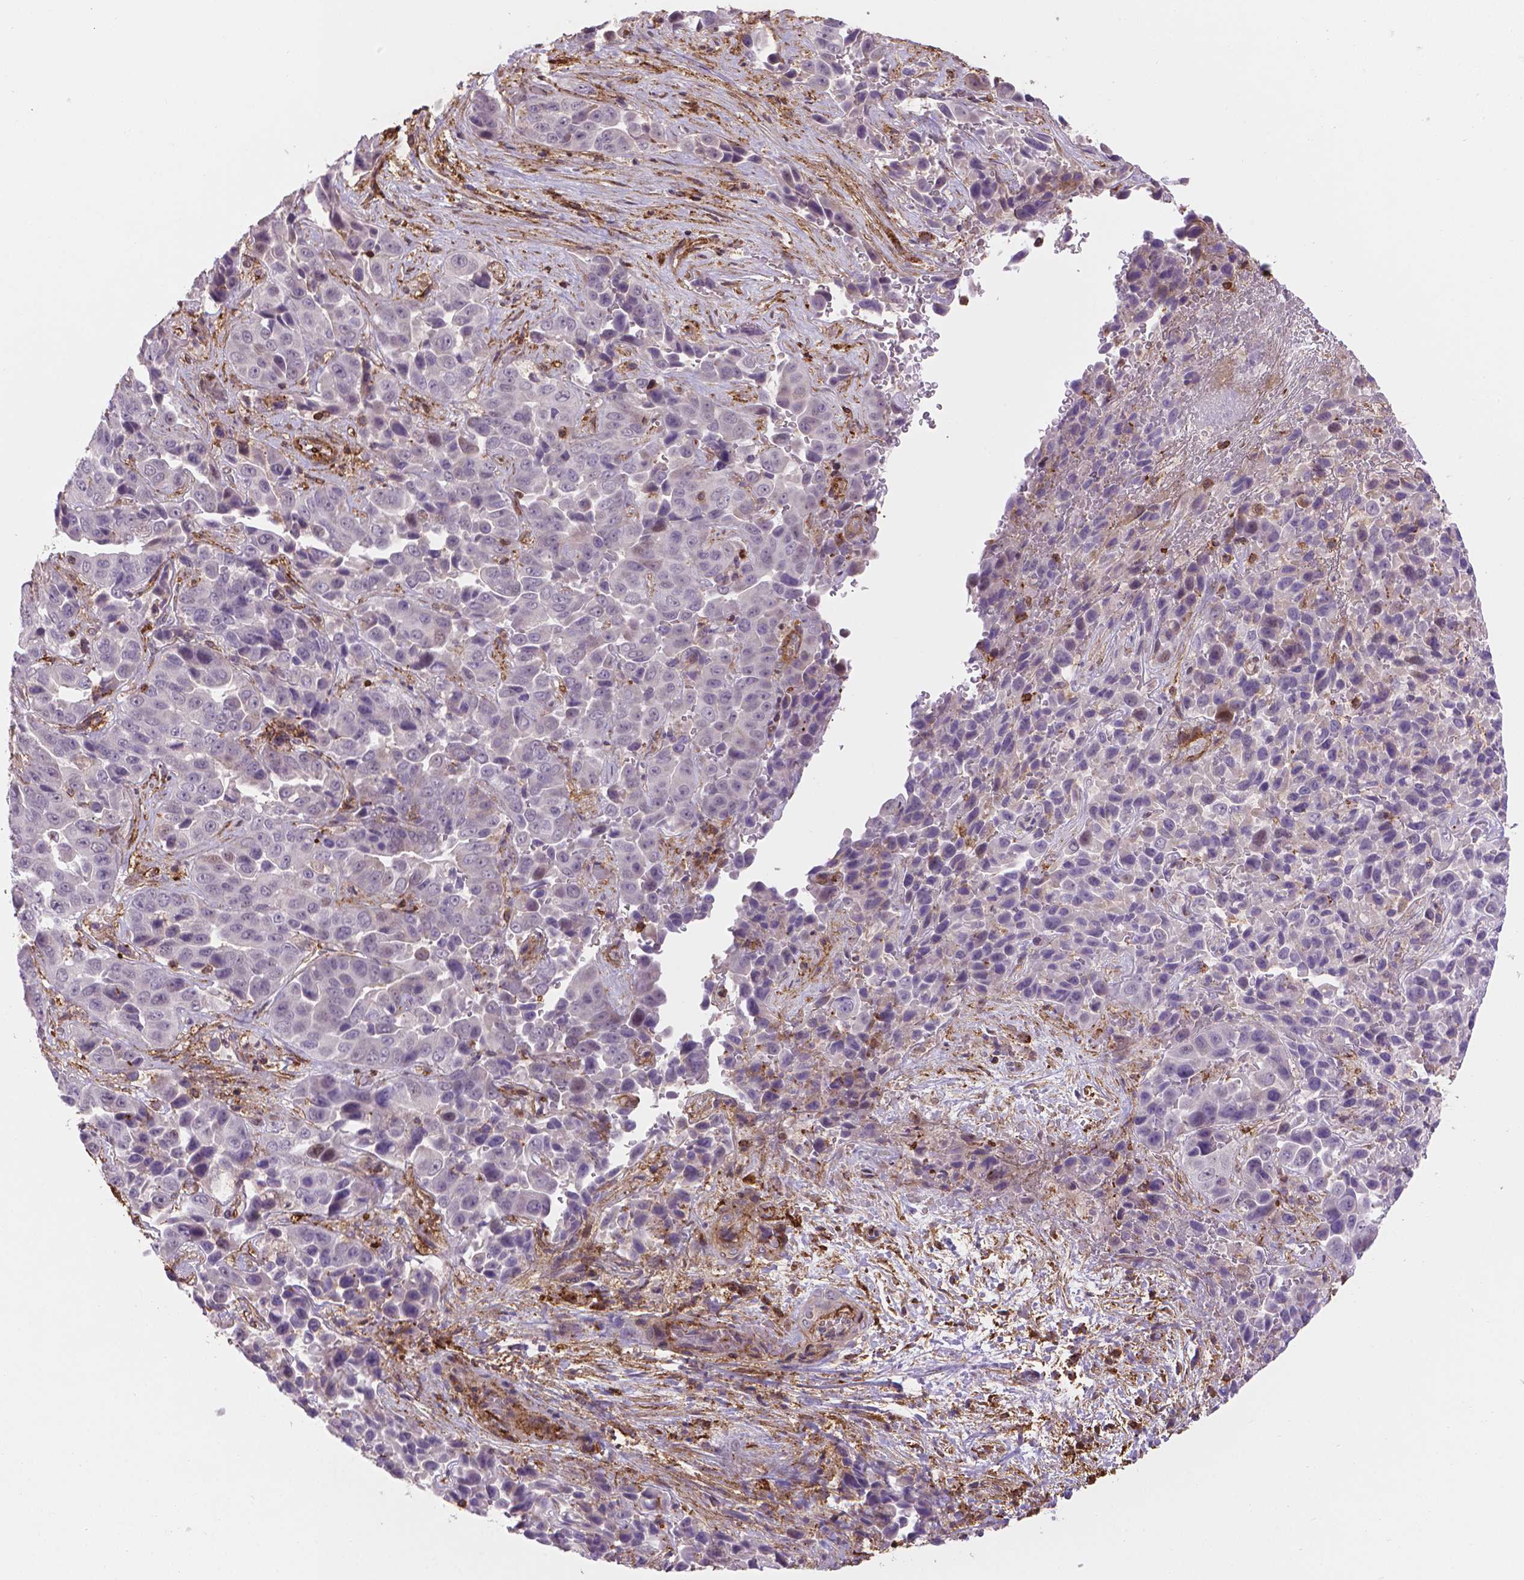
{"staining": {"intensity": "negative", "quantity": "none", "location": "none"}, "tissue": "liver cancer", "cell_type": "Tumor cells", "image_type": "cancer", "snomed": [{"axis": "morphology", "description": "Cholangiocarcinoma"}, {"axis": "topography", "description": "Liver"}], "caption": "IHC of cholangiocarcinoma (liver) reveals no expression in tumor cells.", "gene": "ACAD10", "patient": {"sex": "female", "age": 52}}